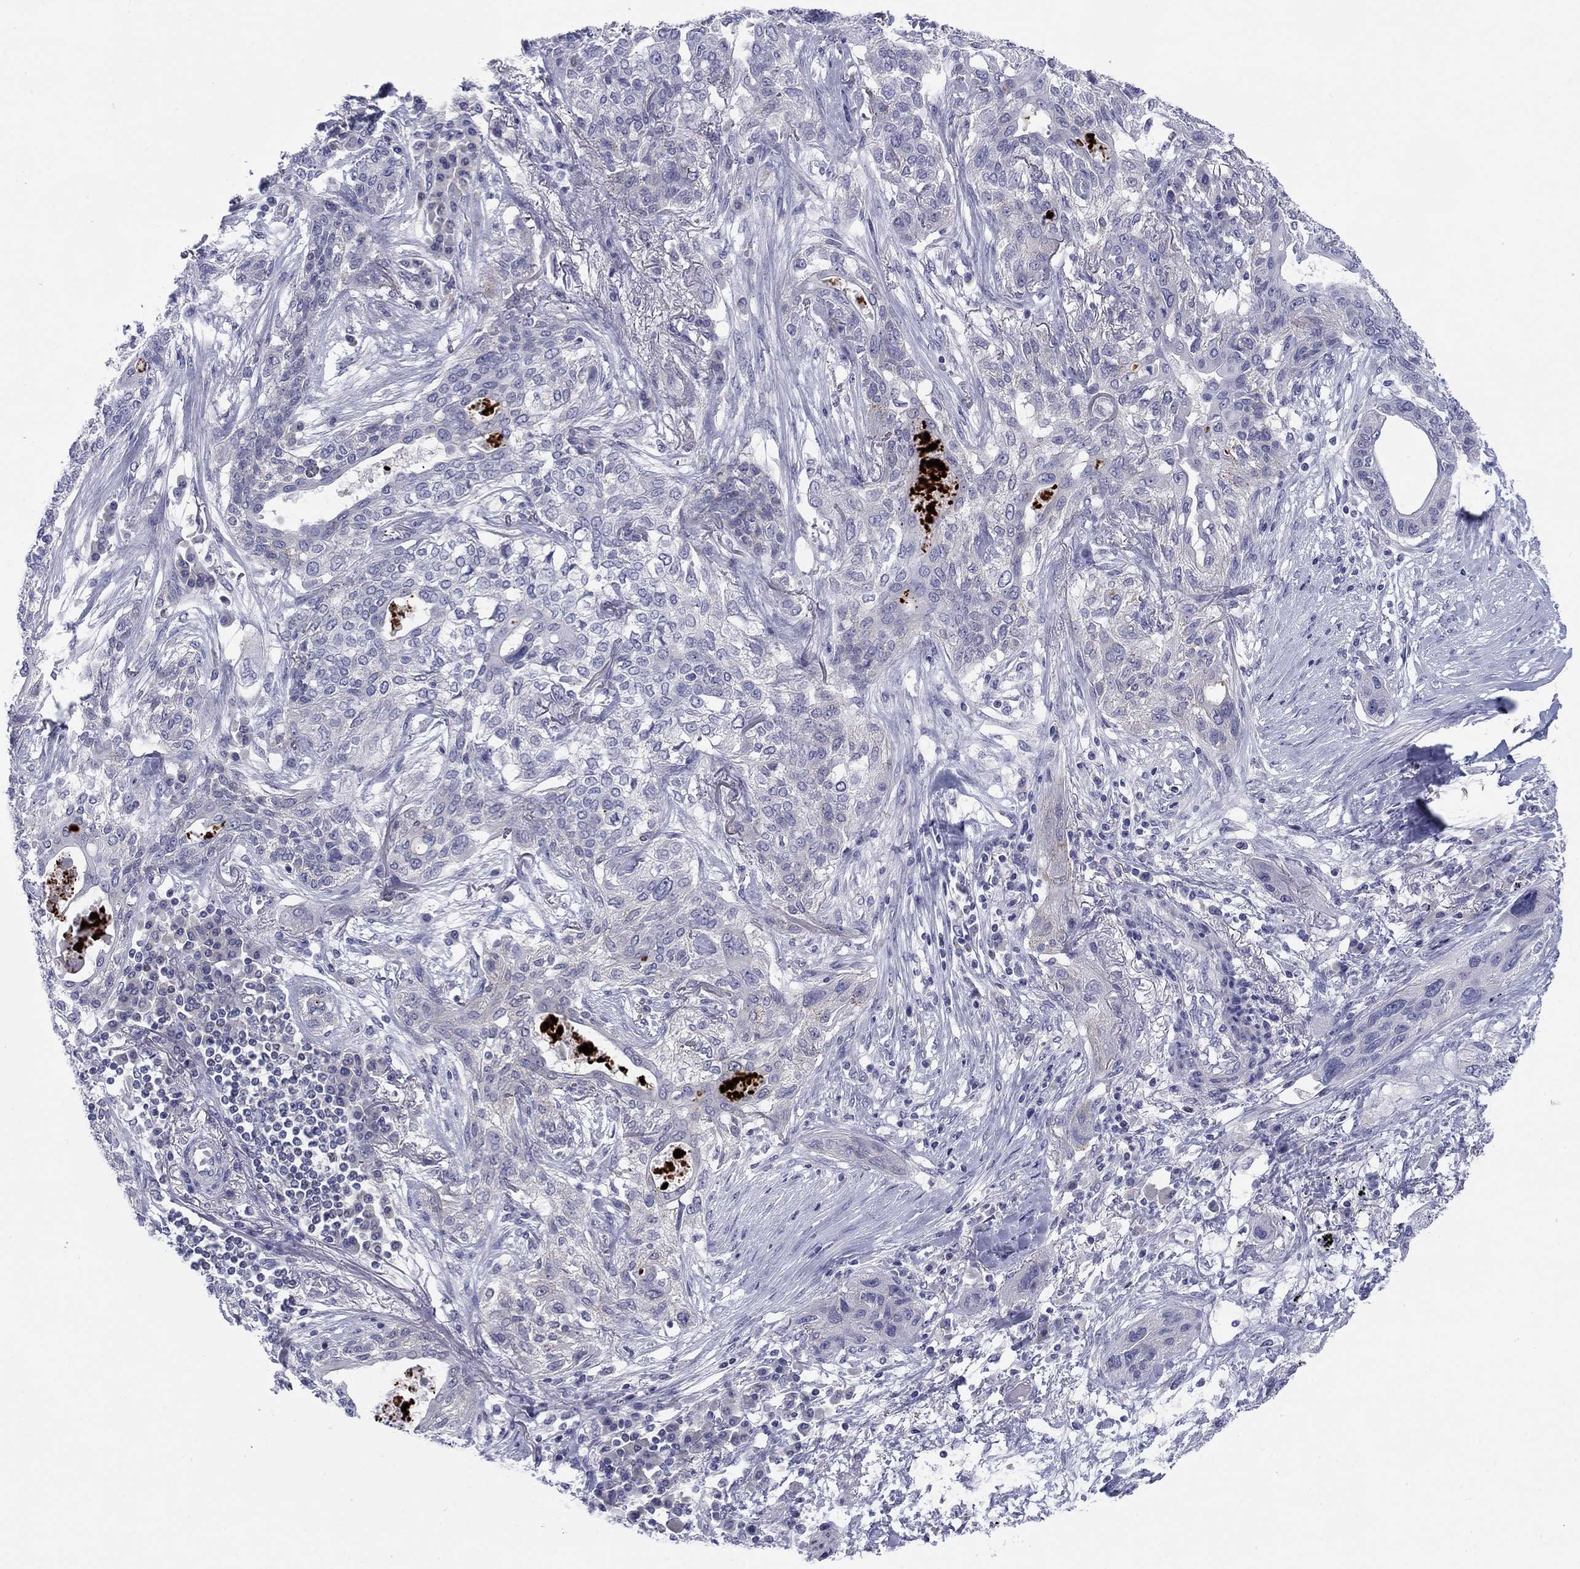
{"staining": {"intensity": "negative", "quantity": "none", "location": "none"}, "tissue": "lung cancer", "cell_type": "Tumor cells", "image_type": "cancer", "snomed": [{"axis": "morphology", "description": "Squamous cell carcinoma, NOS"}, {"axis": "topography", "description": "Lung"}], "caption": "The photomicrograph displays no staining of tumor cells in lung squamous cell carcinoma. The staining was performed using DAB (3,3'-diaminobenzidine) to visualize the protein expression in brown, while the nuclei were stained in blue with hematoxylin (Magnification: 20x).", "gene": "CACNA1A", "patient": {"sex": "female", "age": 70}}